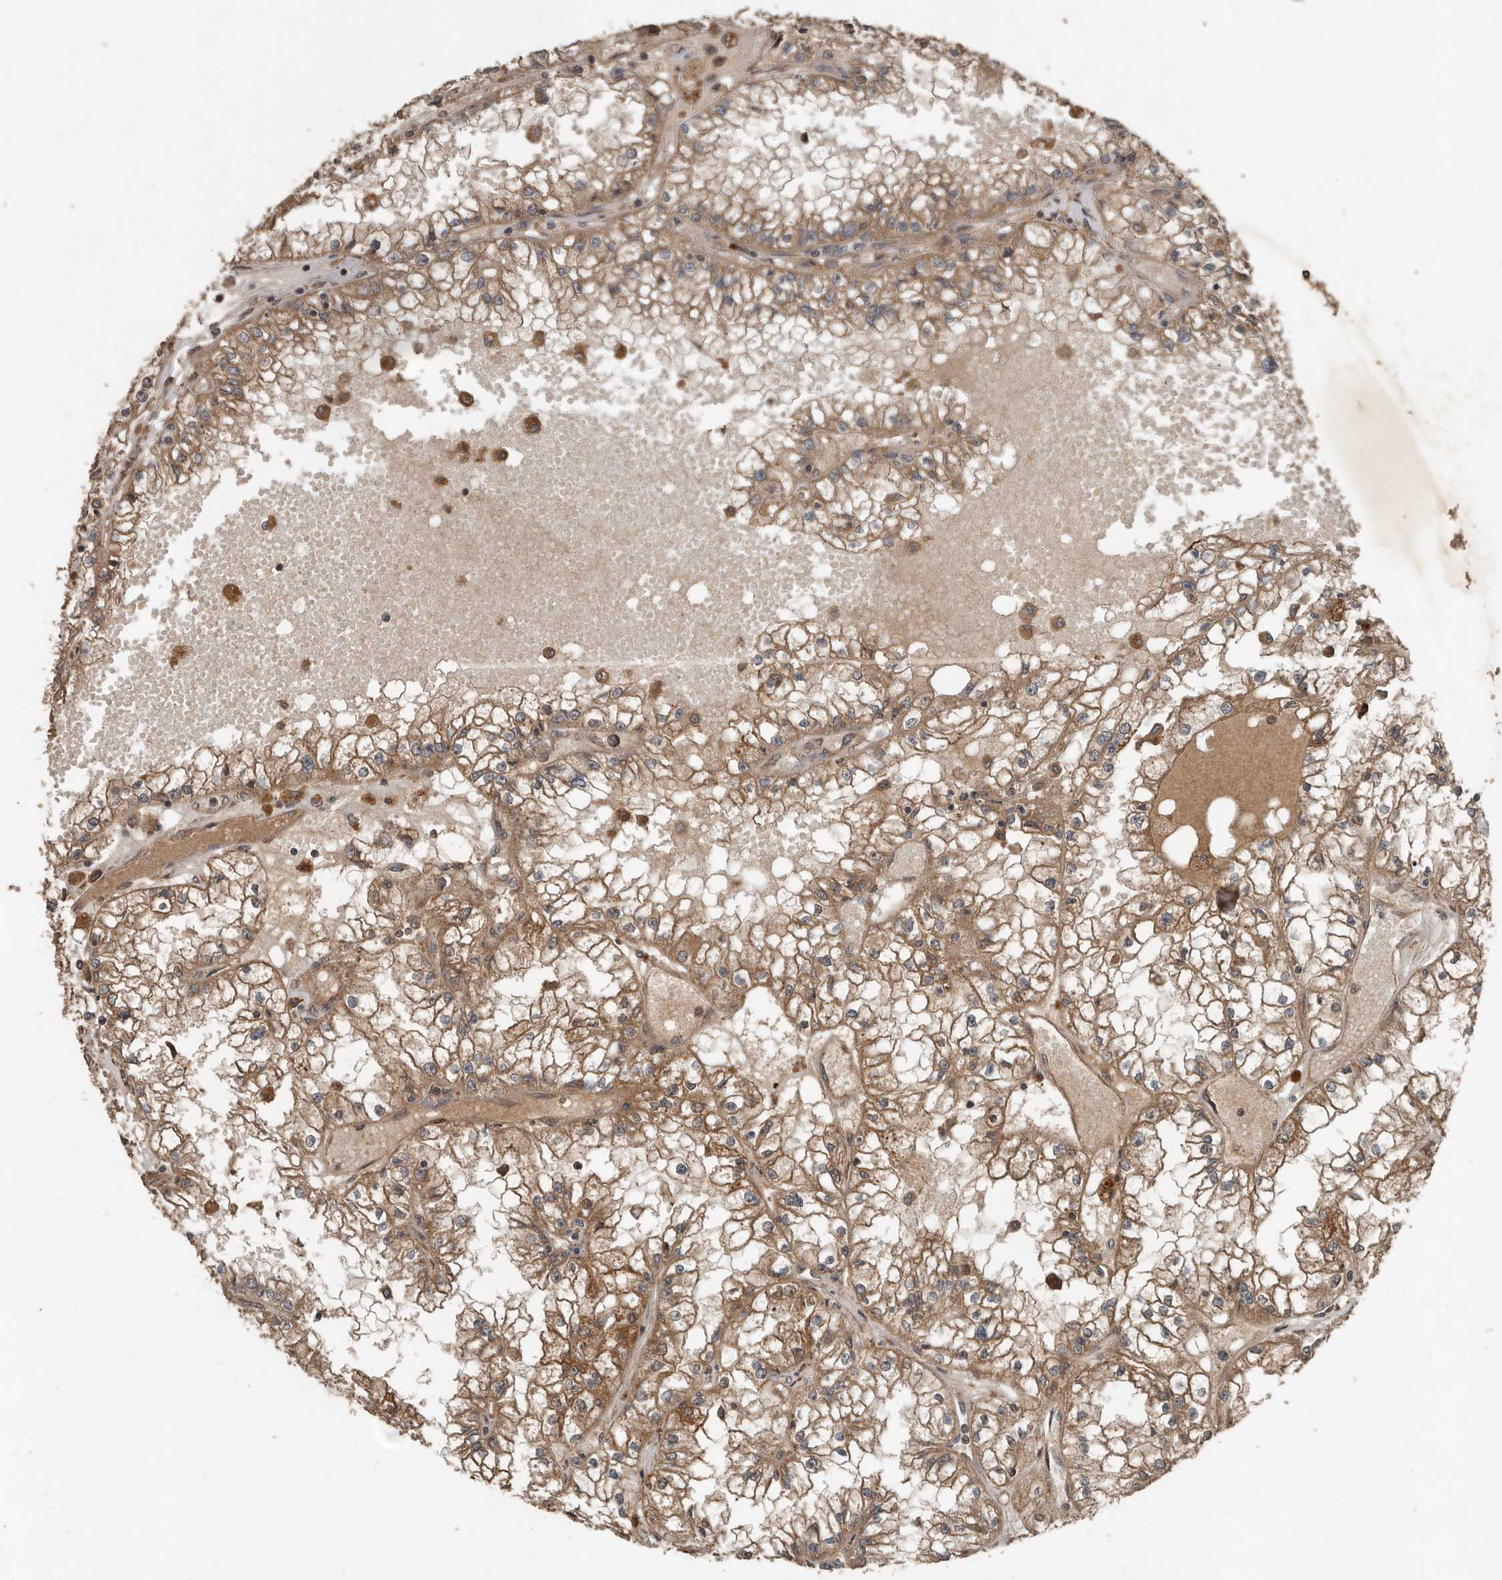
{"staining": {"intensity": "moderate", "quantity": ">75%", "location": "cytoplasmic/membranous"}, "tissue": "renal cancer", "cell_type": "Tumor cells", "image_type": "cancer", "snomed": [{"axis": "morphology", "description": "Adenocarcinoma, NOS"}, {"axis": "topography", "description": "Kidney"}], "caption": "Tumor cells exhibit moderate cytoplasmic/membranous positivity in about >75% of cells in renal adenocarcinoma. (DAB (3,3'-diaminobenzidine) = brown stain, brightfield microscopy at high magnification).", "gene": "RNF207", "patient": {"sex": "male", "age": 56}}